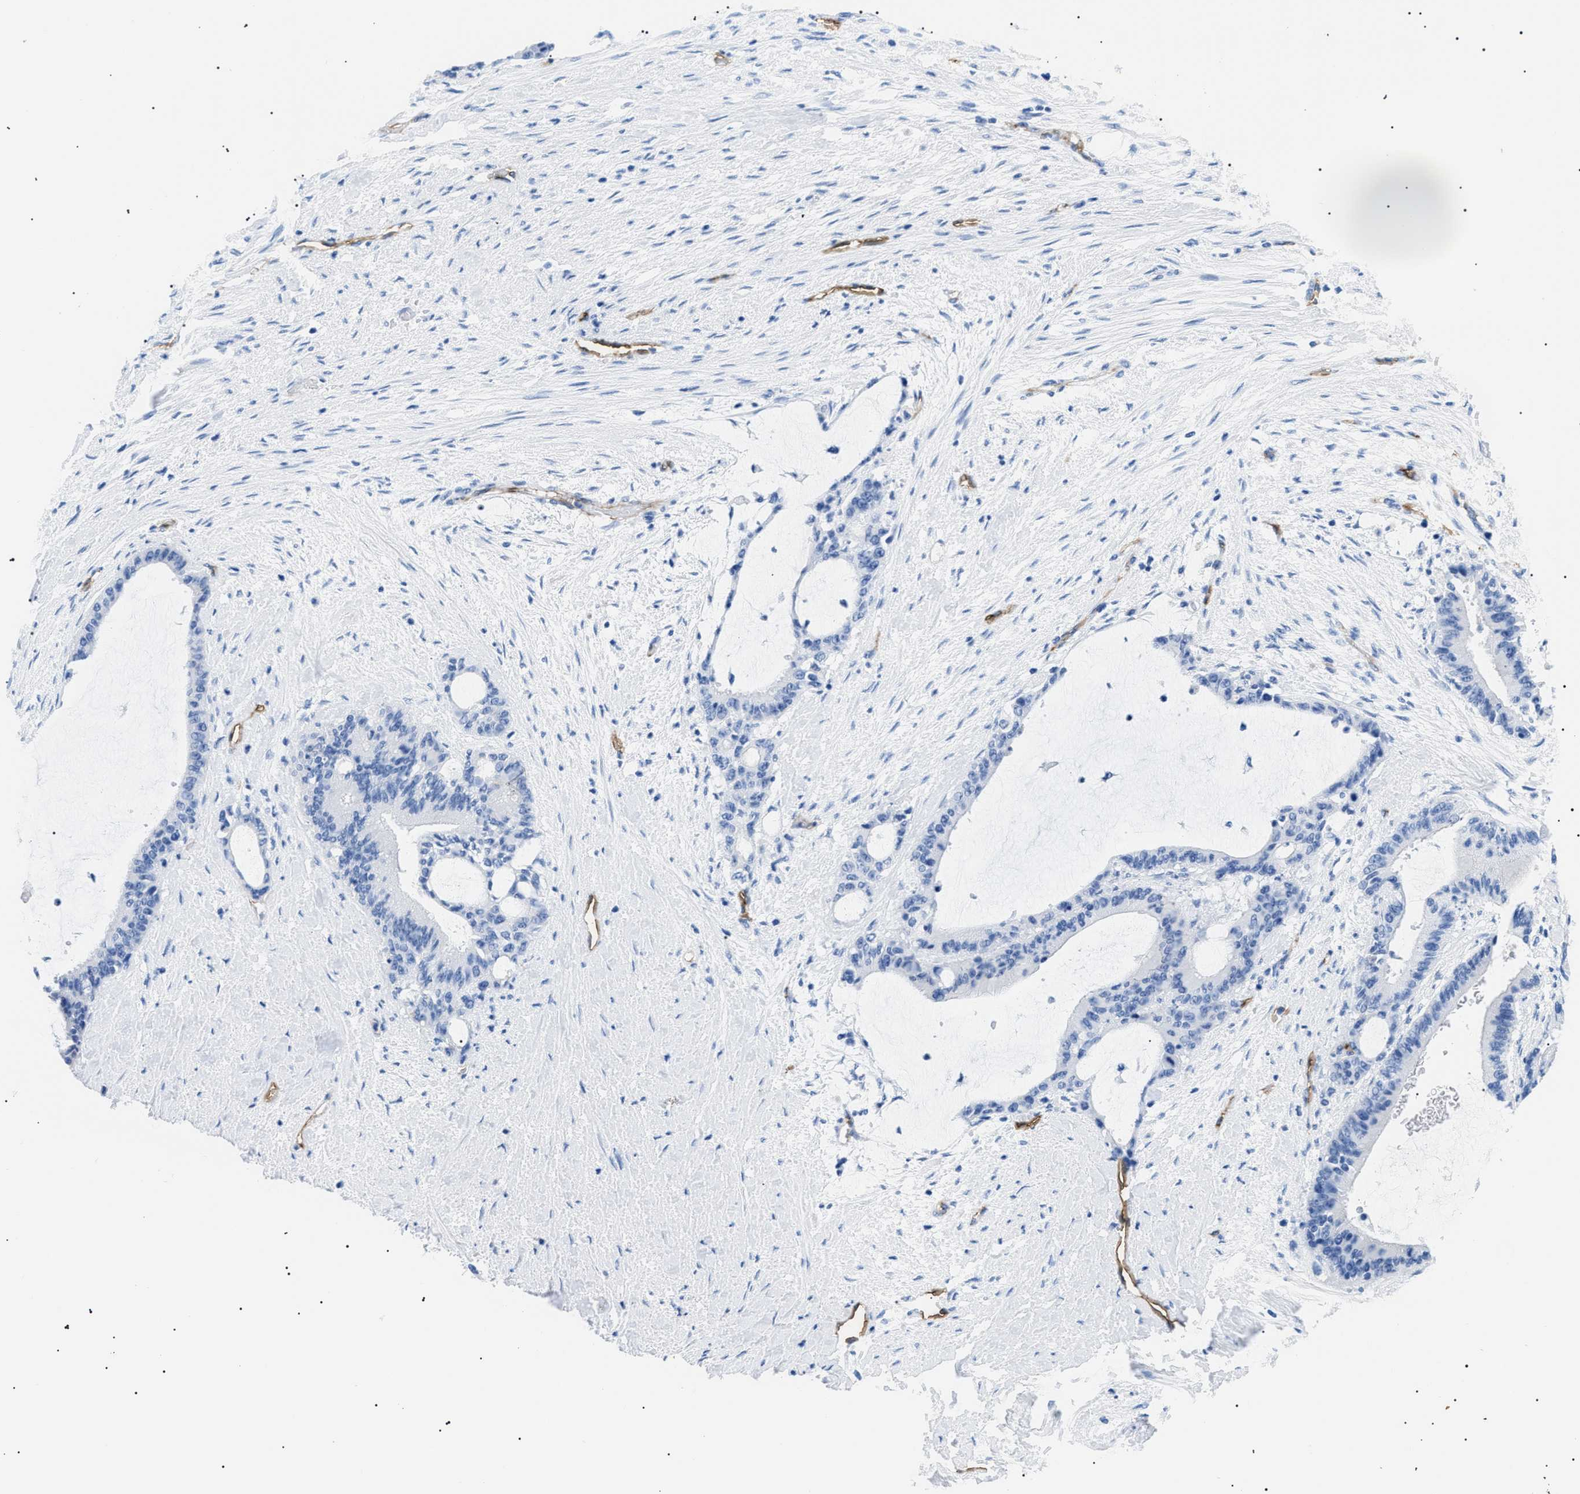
{"staining": {"intensity": "negative", "quantity": "none", "location": "none"}, "tissue": "liver cancer", "cell_type": "Tumor cells", "image_type": "cancer", "snomed": [{"axis": "morphology", "description": "Cholangiocarcinoma"}, {"axis": "topography", "description": "Liver"}], "caption": "This is an immunohistochemistry image of human cholangiocarcinoma (liver). There is no expression in tumor cells.", "gene": "PODXL", "patient": {"sex": "female", "age": 73}}